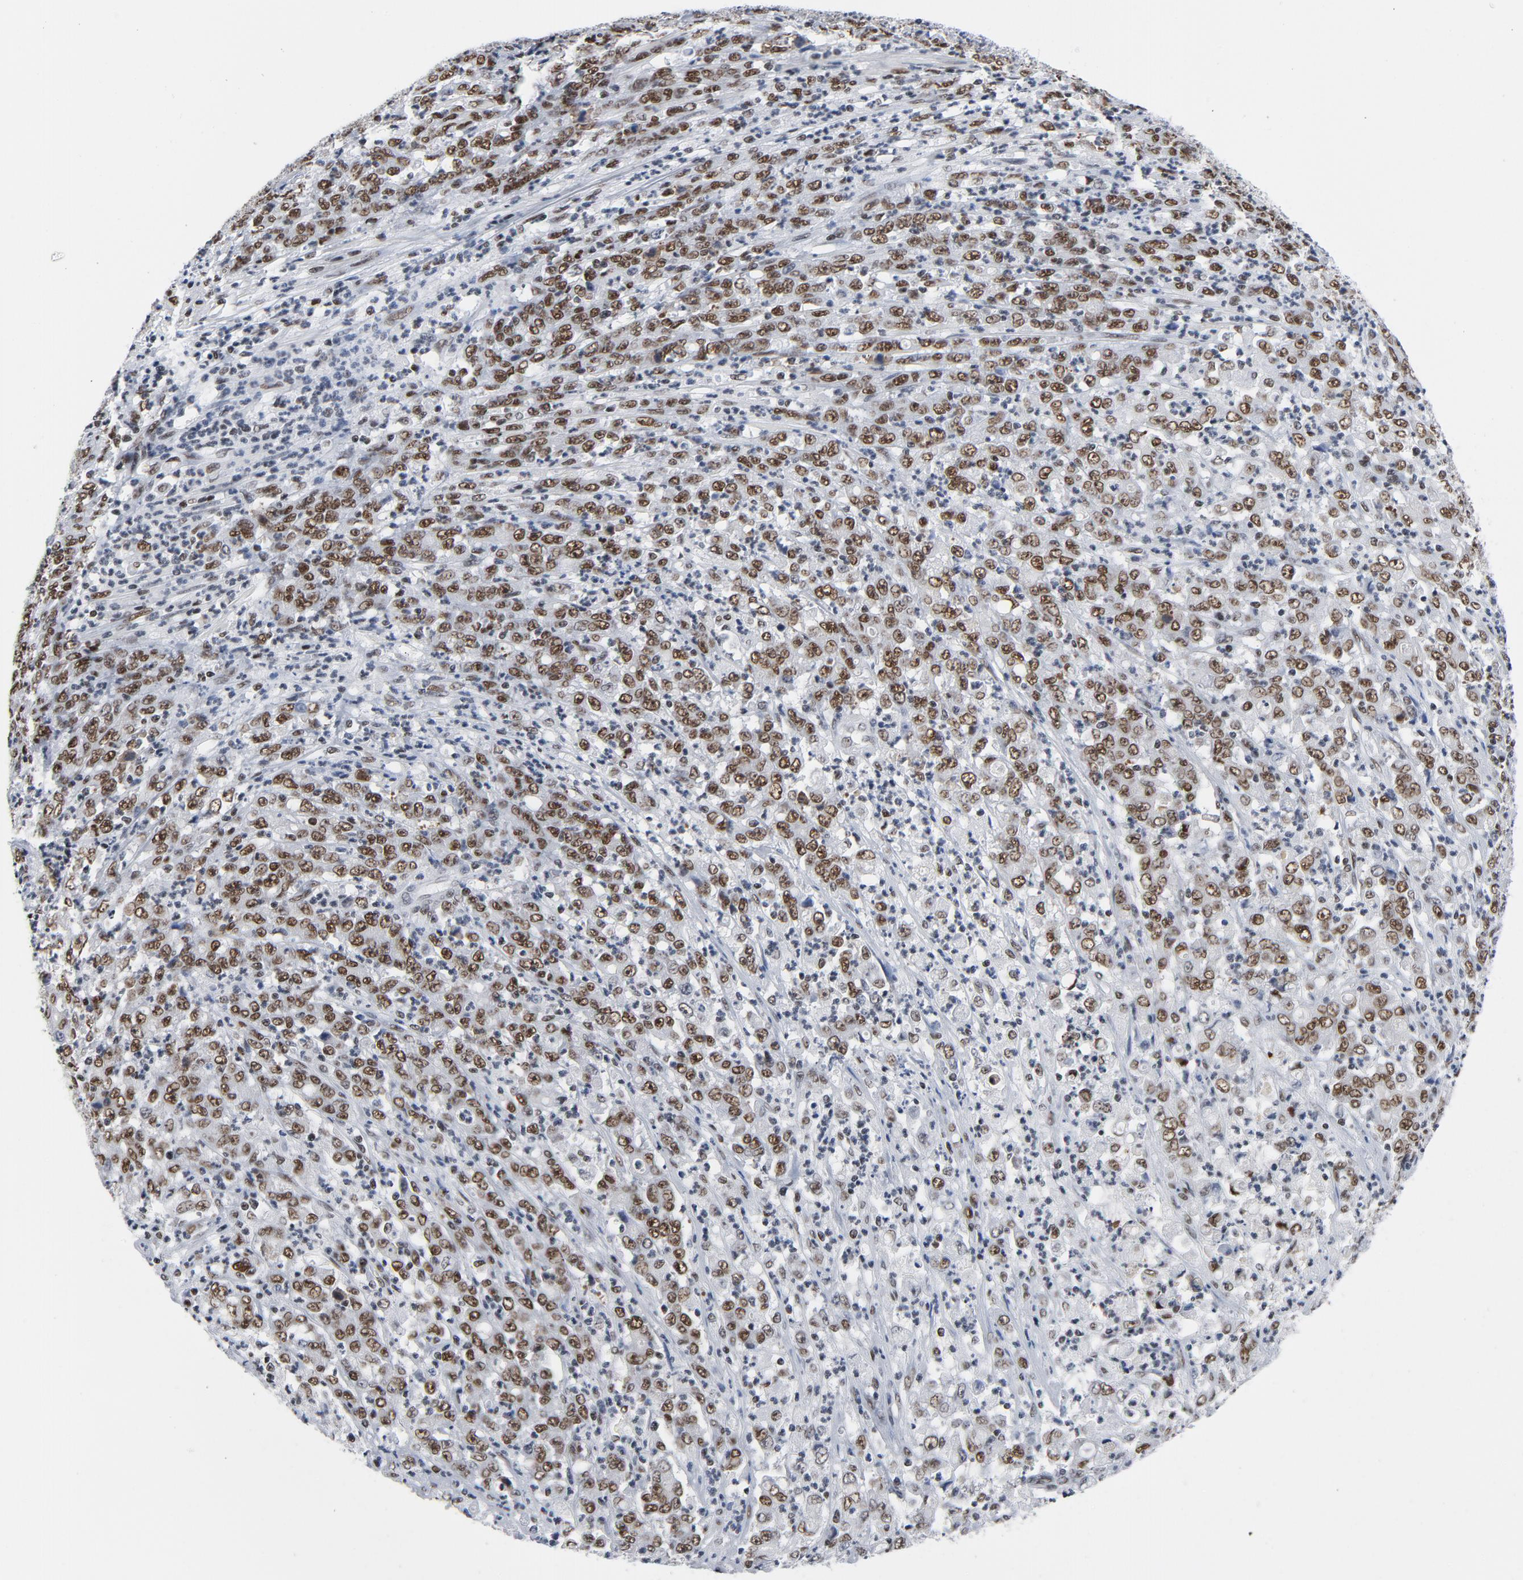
{"staining": {"intensity": "moderate", "quantity": ">75%", "location": "nuclear"}, "tissue": "stomach cancer", "cell_type": "Tumor cells", "image_type": "cancer", "snomed": [{"axis": "morphology", "description": "Adenocarcinoma, NOS"}, {"axis": "topography", "description": "Stomach, lower"}], "caption": "This is an image of IHC staining of adenocarcinoma (stomach), which shows moderate expression in the nuclear of tumor cells.", "gene": "CSTF2", "patient": {"sex": "female", "age": 71}}